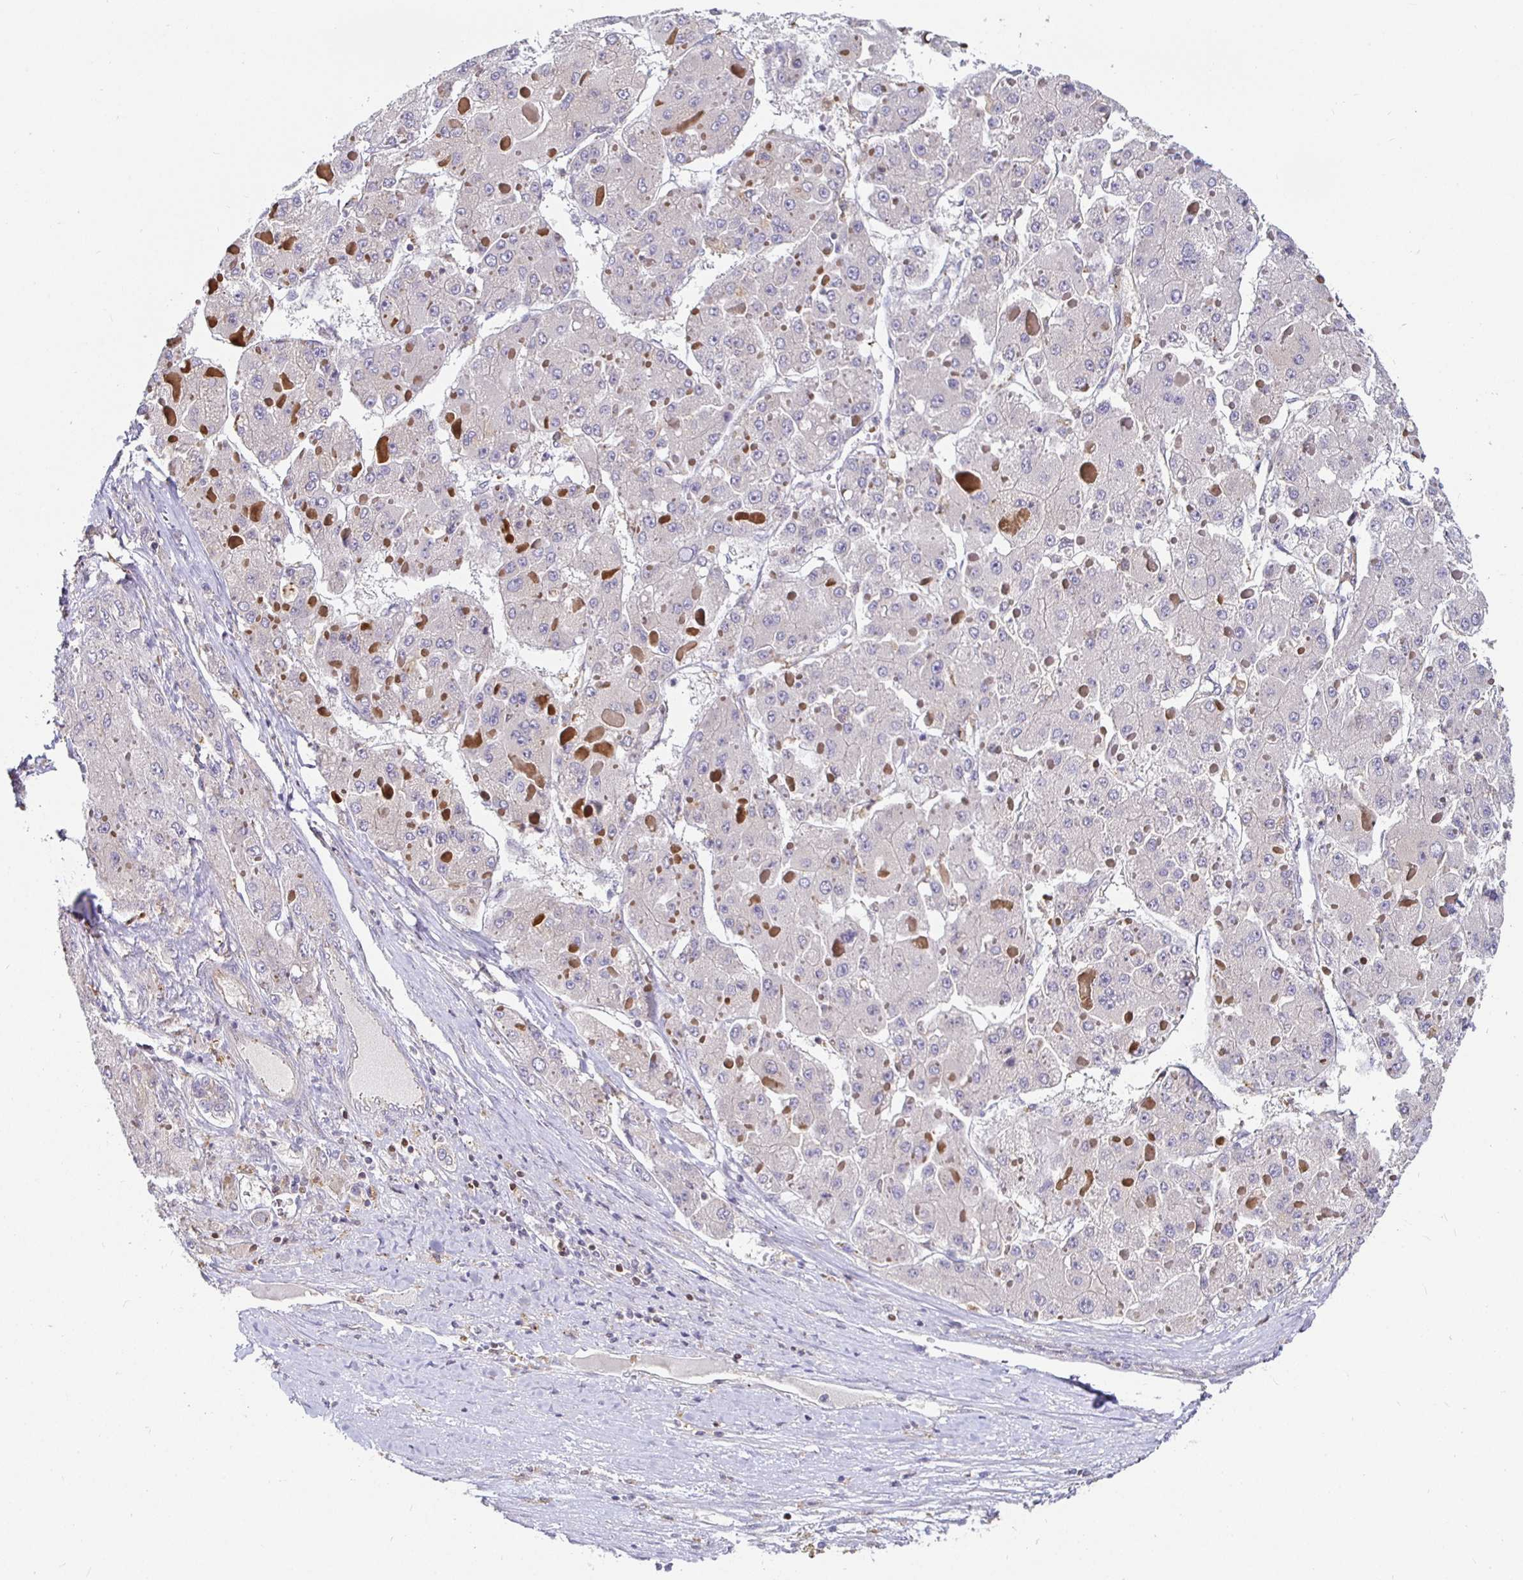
{"staining": {"intensity": "negative", "quantity": "none", "location": "none"}, "tissue": "liver cancer", "cell_type": "Tumor cells", "image_type": "cancer", "snomed": [{"axis": "morphology", "description": "Carcinoma, Hepatocellular, NOS"}, {"axis": "topography", "description": "Liver"}], "caption": "Tumor cells show no significant protein staining in hepatocellular carcinoma (liver).", "gene": "SATB1", "patient": {"sex": "female", "age": 73}}